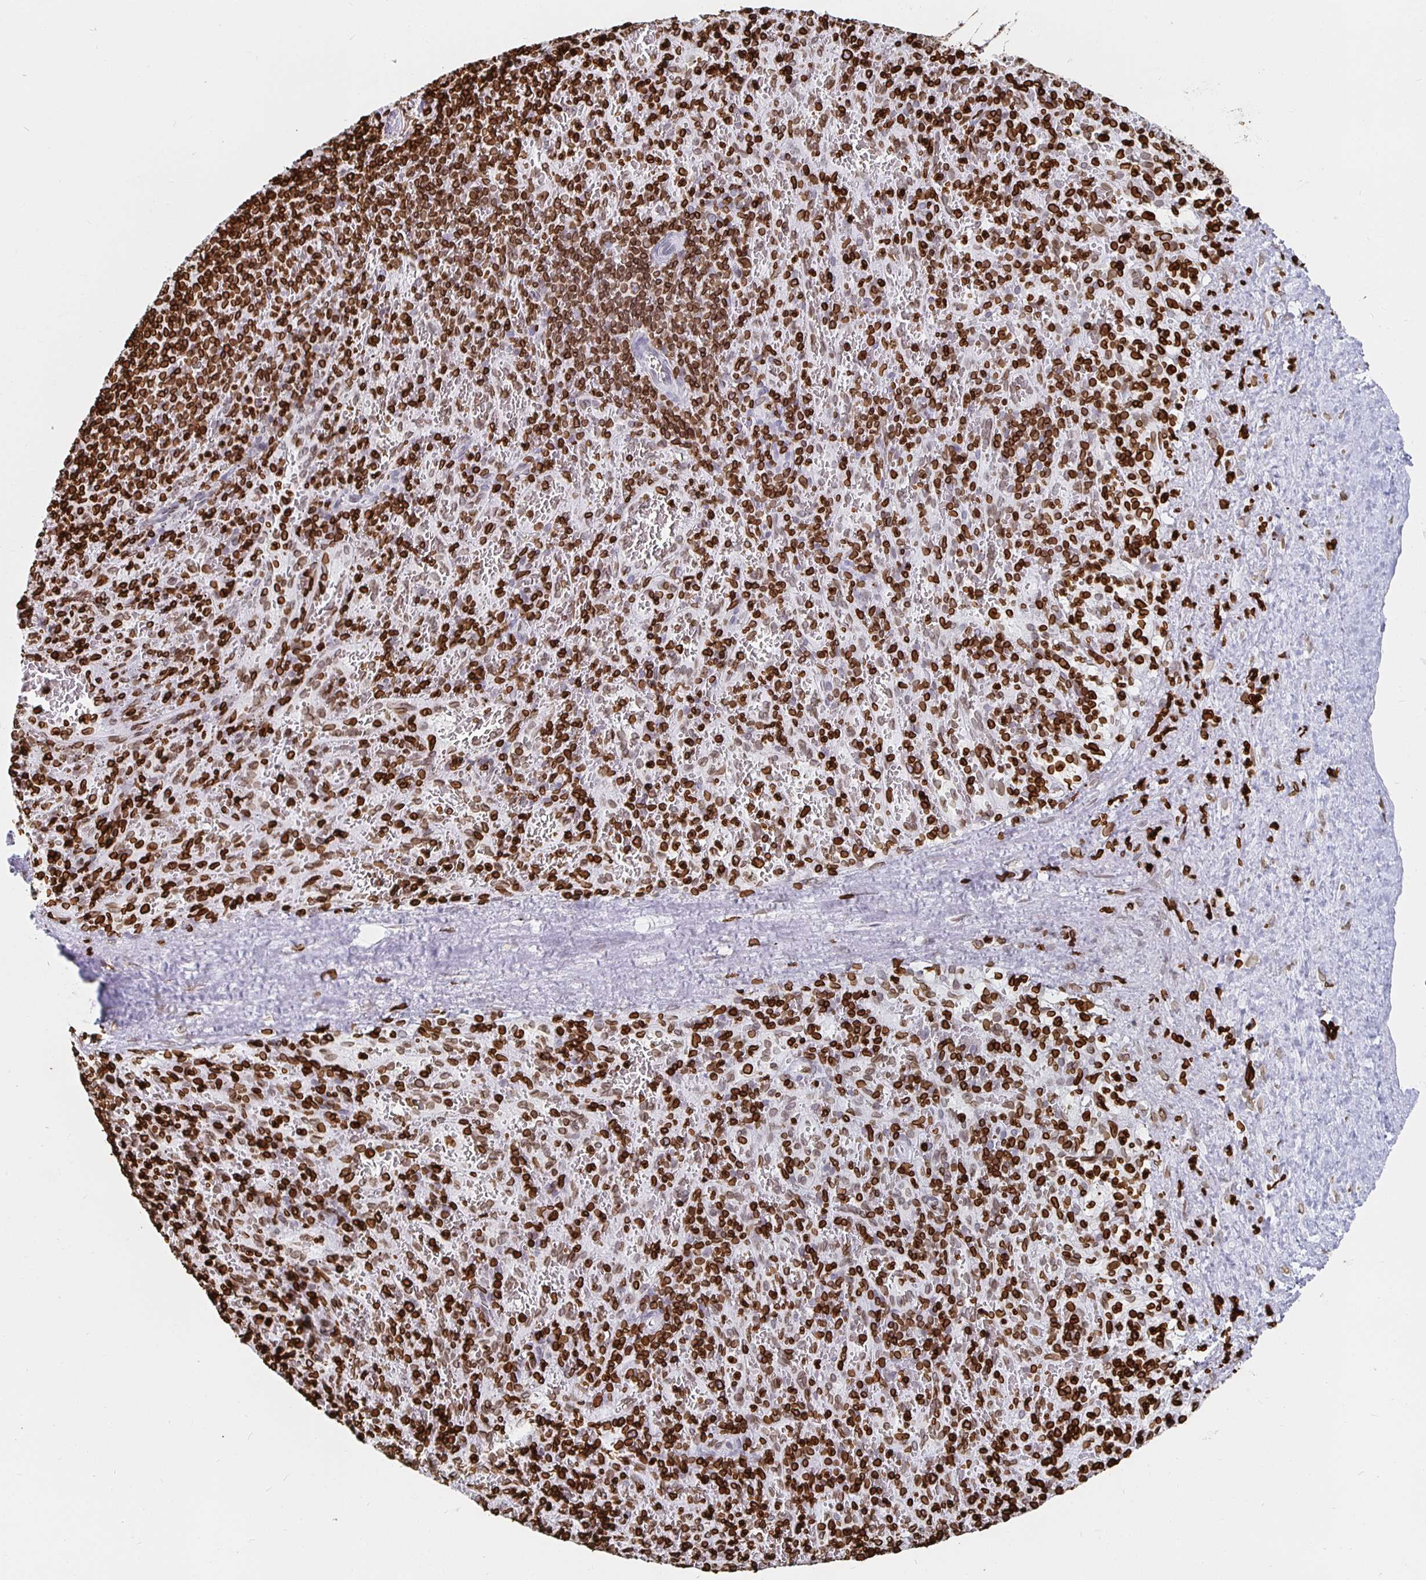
{"staining": {"intensity": "strong", "quantity": ">75%", "location": "cytoplasmic/membranous,nuclear"}, "tissue": "spleen", "cell_type": "Cells in red pulp", "image_type": "normal", "snomed": [{"axis": "morphology", "description": "Normal tissue, NOS"}, {"axis": "topography", "description": "Spleen"}], "caption": "Spleen stained with immunohistochemistry (IHC) reveals strong cytoplasmic/membranous,nuclear positivity in about >75% of cells in red pulp.", "gene": "LMNB1", "patient": {"sex": "male", "age": 57}}